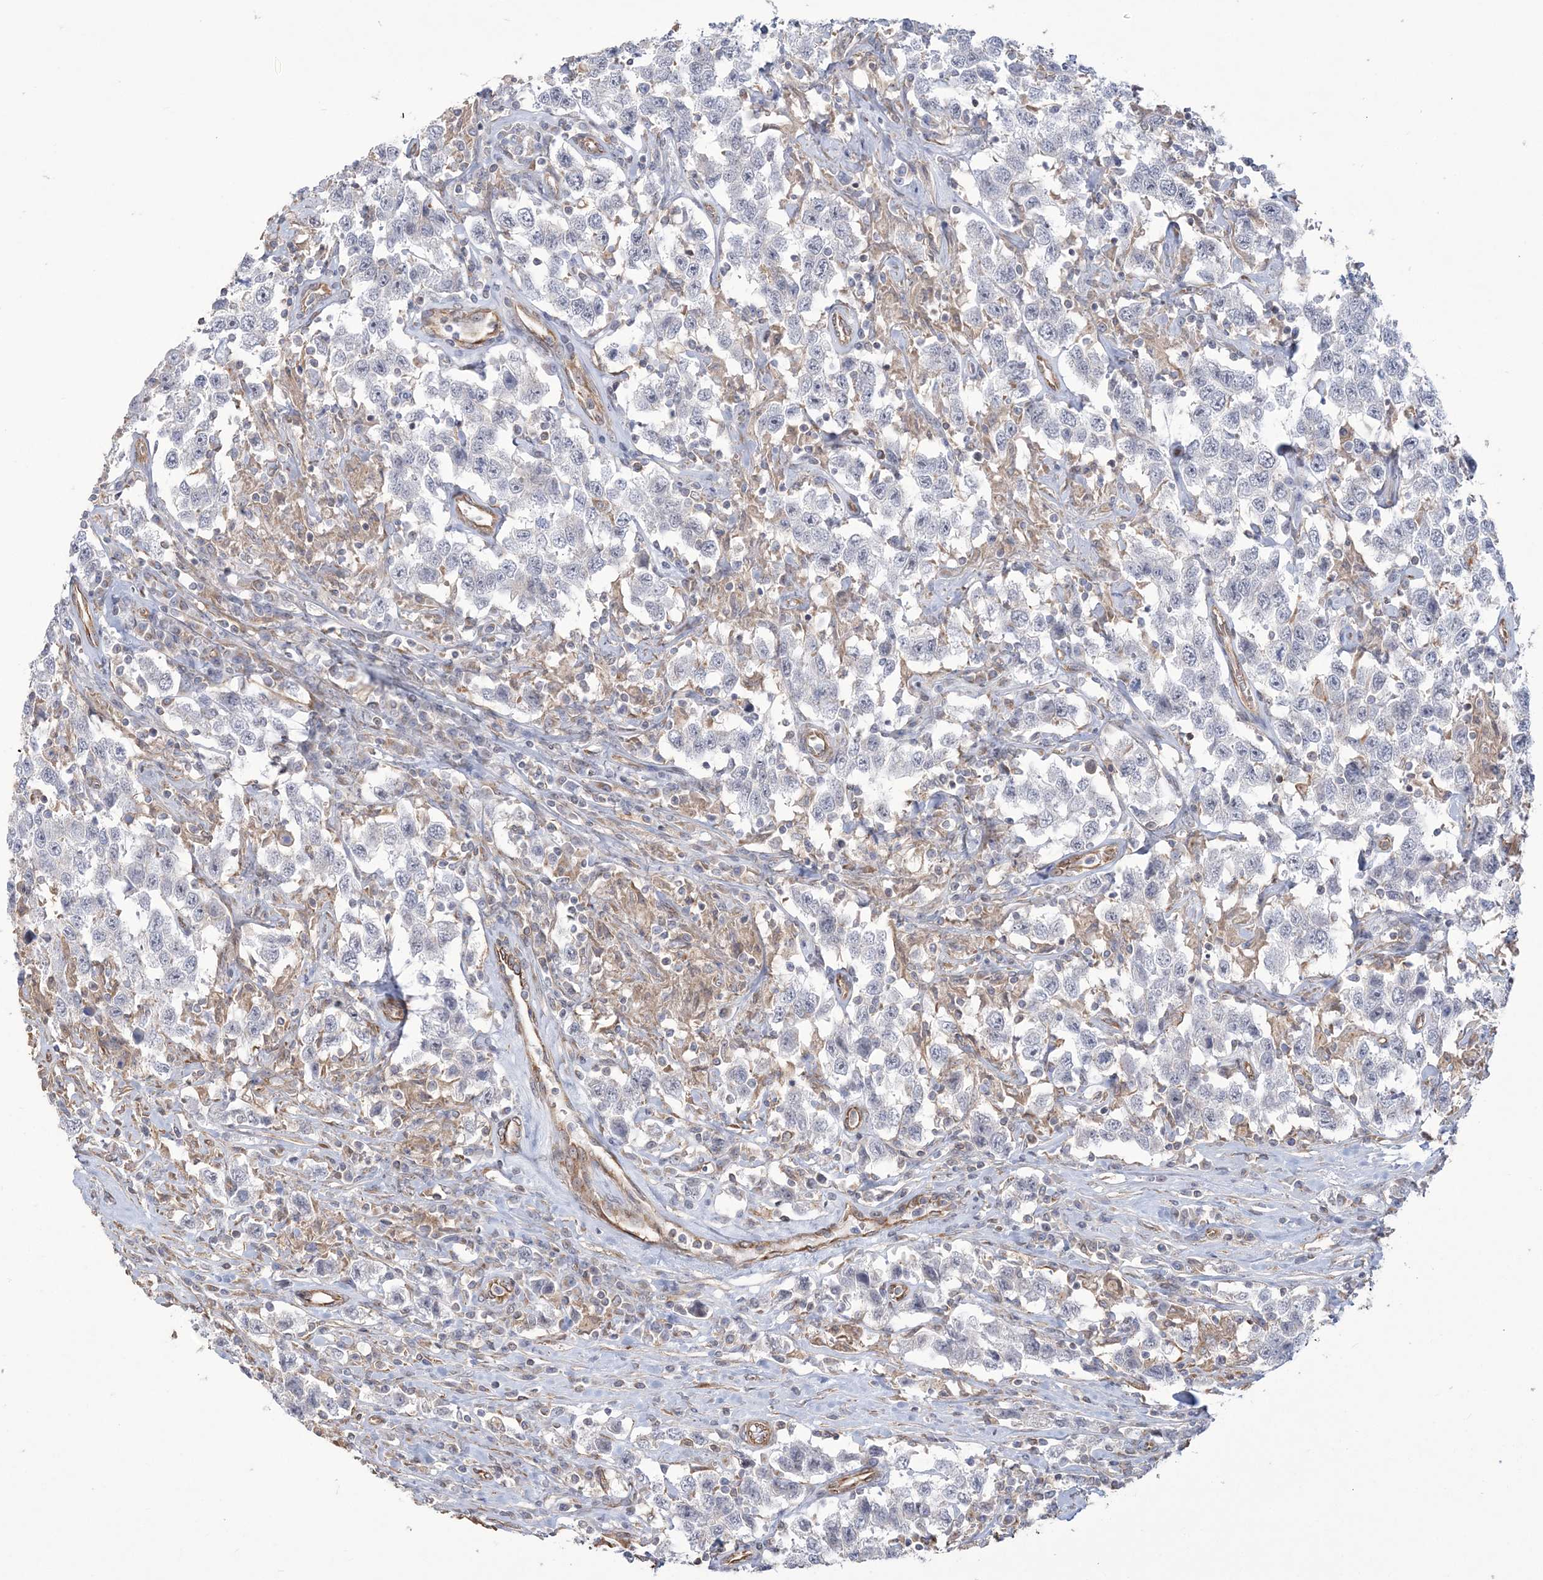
{"staining": {"intensity": "negative", "quantity": "none", "location": "none"}, "tissue": "testis cancer", "cell_type": "Tumor cells", "image_type": "cancer", "snomed": [{"axis": "morphology", "description": "Seminoma, NOS"}, {"axis": "topography", "description": "Testis"}], "caption": "This is an immunohistochemistry micrograph of testis cancer (seminoma). There is no staining in tumor cells.", "gene": "ZNF821", "patient": {"sex": "male", "age": 41}}